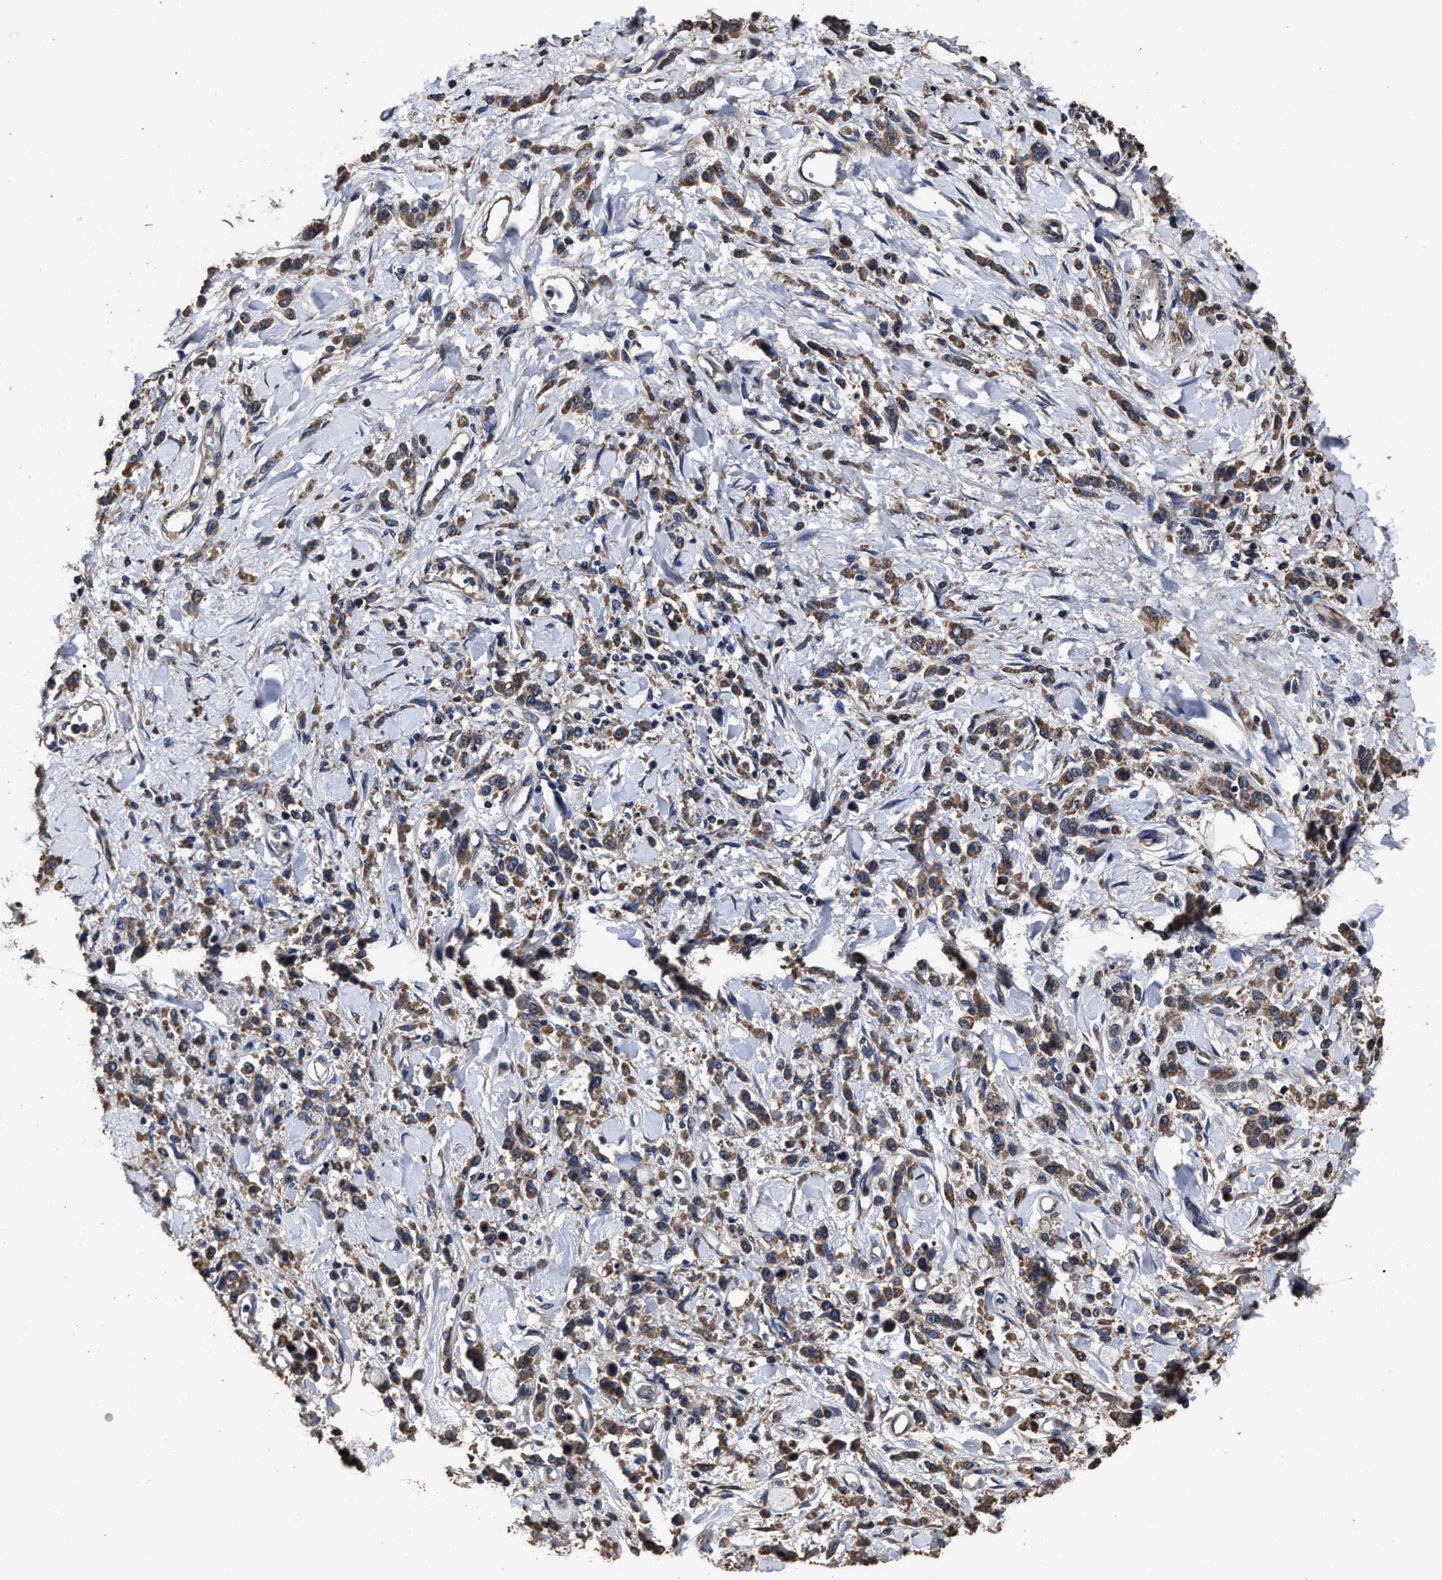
{"staining": {"intensity": "moderate", "quantity": ">75%", "location": "cytoplasmic/membranous"}, "tissue": "stomach cancer", "cell_type": "Tumor cells", "image_type": "cancer", "snomed": [{"axis": "morphology", "description": "Normal tissue, NOS"}, {"axis": "morphology", "description": "Adenocarcinoma, NOS"}, {"axis": "topography", "description": "Stomach"}], "caption": "Protein staining of stomach cancer (adenocarcinoma) tissue displays moderate cytoplasmic/membranous expression in approximately >75% of tumor cells. (DAB = brown stain, brightfield microscopy at high magnification).", "gene": "PPM1K", "patient": {"sex": "male", "age": 82}}